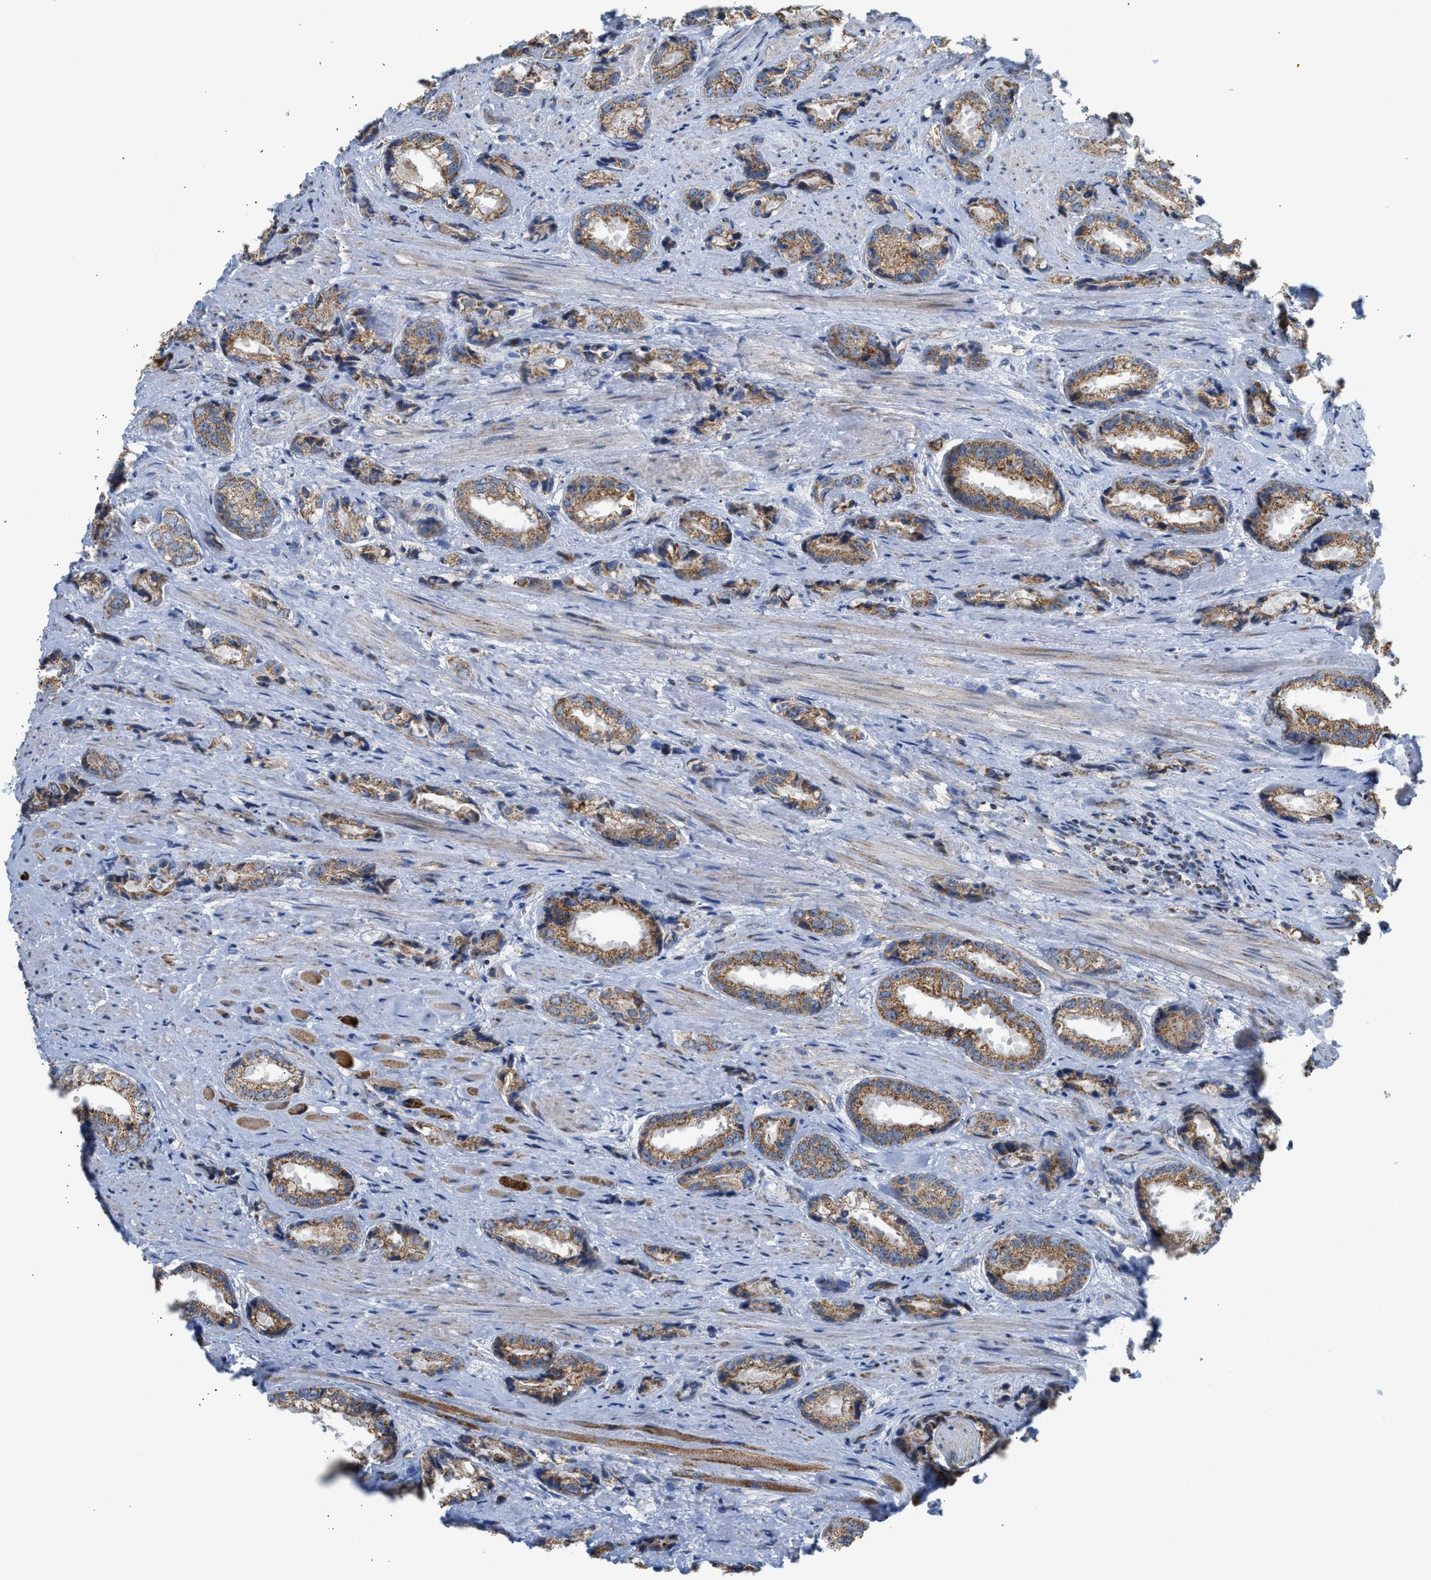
{"staining": {"intensity": "moderate", "quantity": ">75%", "location": "cytoplasmic/membranous"}, "tissue": "prostate cancer", "cell_type": "Tumor cells", "image_type": "cancer", "snomed": [{"axis": "morphology", "description": "Adenocarcinoma, High grade"}, {"axis": "topography", "description": "Prostate"}], "caption": "Immunohistochemistry of human prostate adenocarcinoma (high-grade) displays medium levels of moderate cytoplasmic/membranous expression in about >75% of tumor cells.", "gene": "GOT2", "patient": {"sex": "male", "age": 61}}